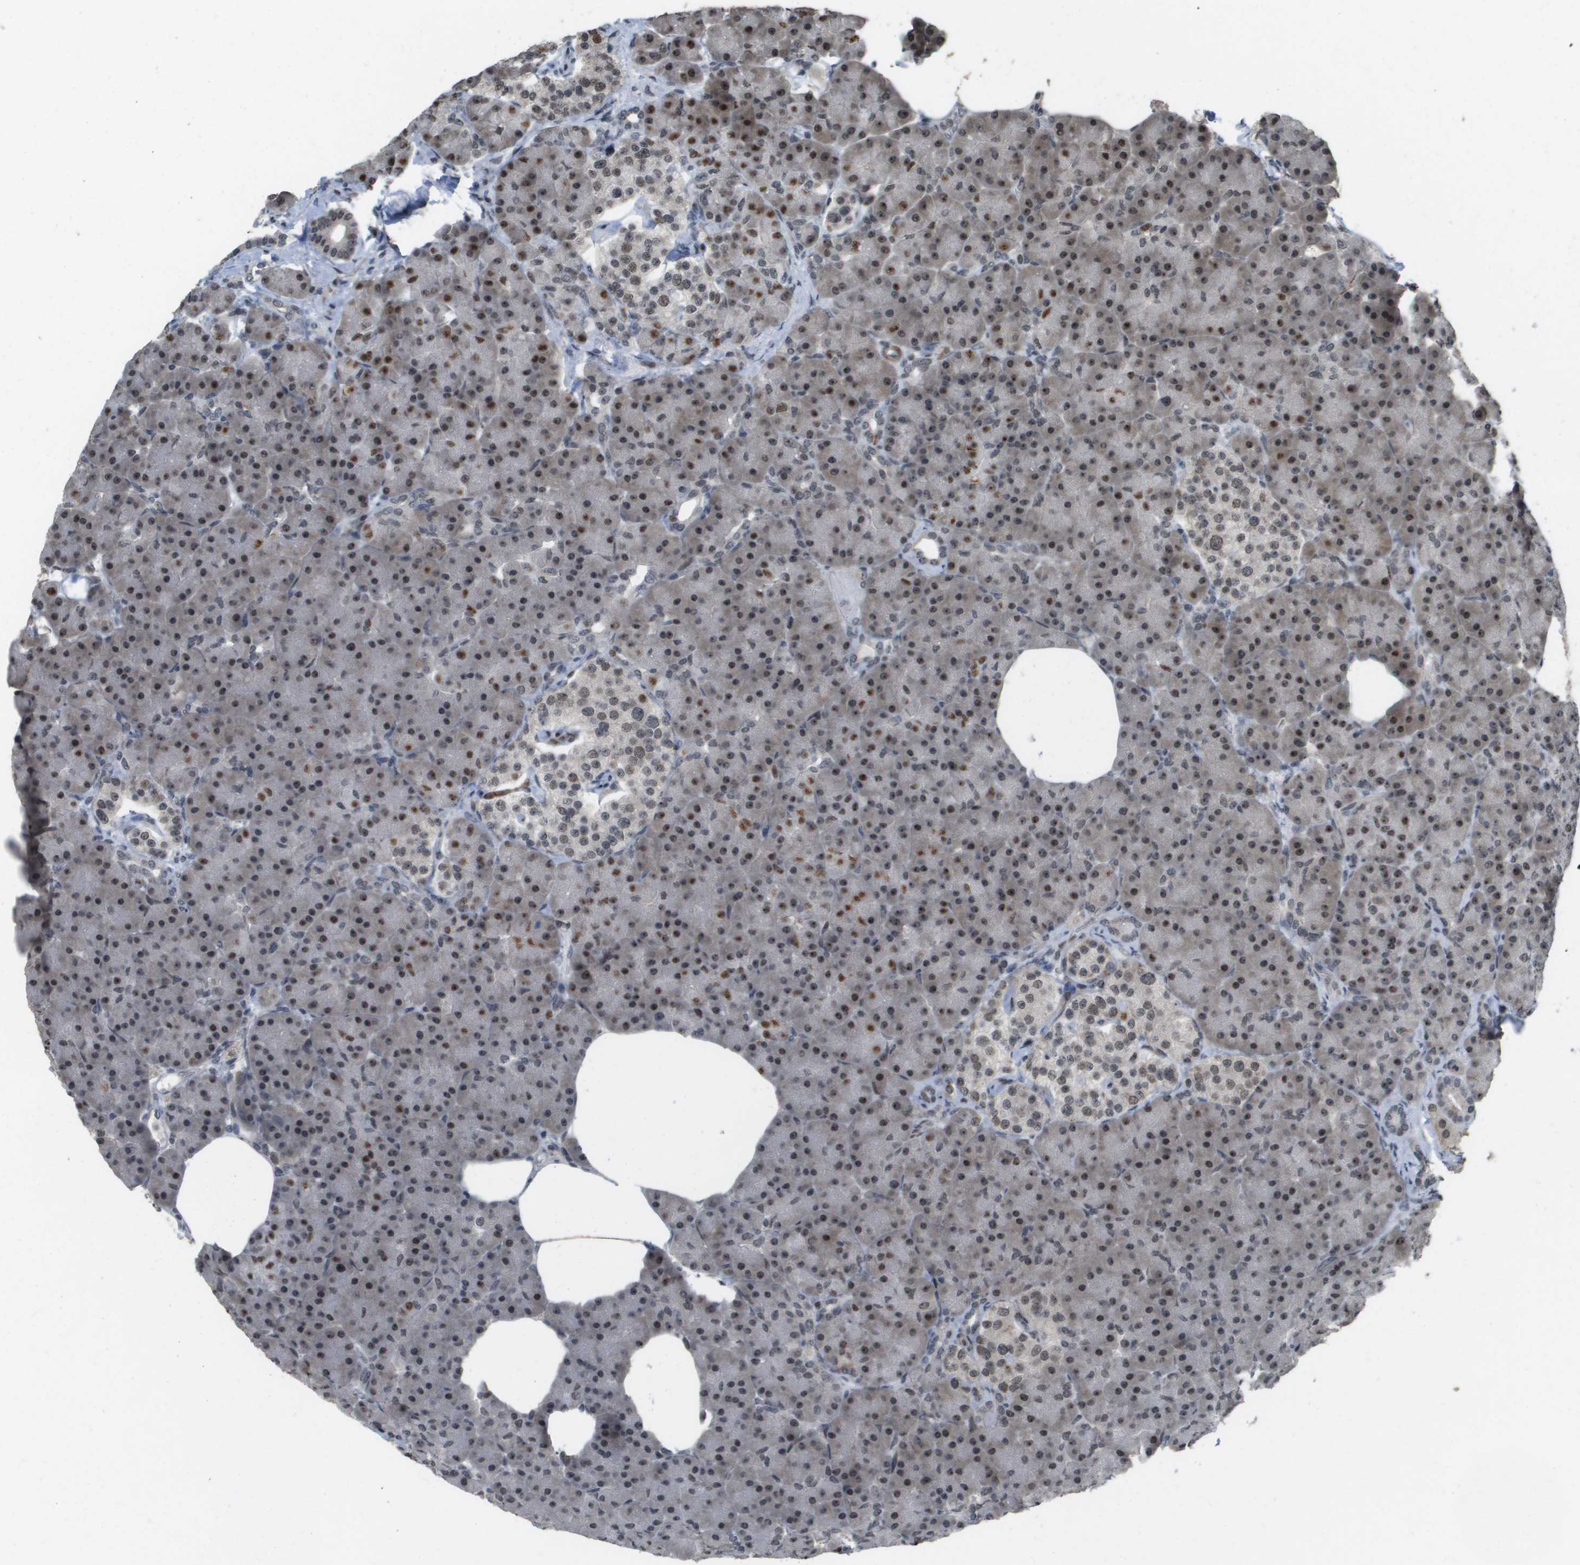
{"staining": {"intensity": "weak", "quantity": ">75%", "location": "cytoplasmic/membranous,nuclear"}, "tissue": "pancreas", "cell_type": "Exocrine glandular cells", "image_type": "normal", "snomed": [{"axis": "morphology", "description": "Normal tissue, NOS"}, {"axis": "topography", "description": "Pancreas"}], "caption": "Protein analysis of benign pancreas reveals weak cytoplasmic/membranous,nuclear staining in about >75% of exocrine glandular cells. (DAB IHC, brown staining for protein, blue staining for nuclei).", "gene": "KAT5", "patient": {"sex": "female", "age": 70}}